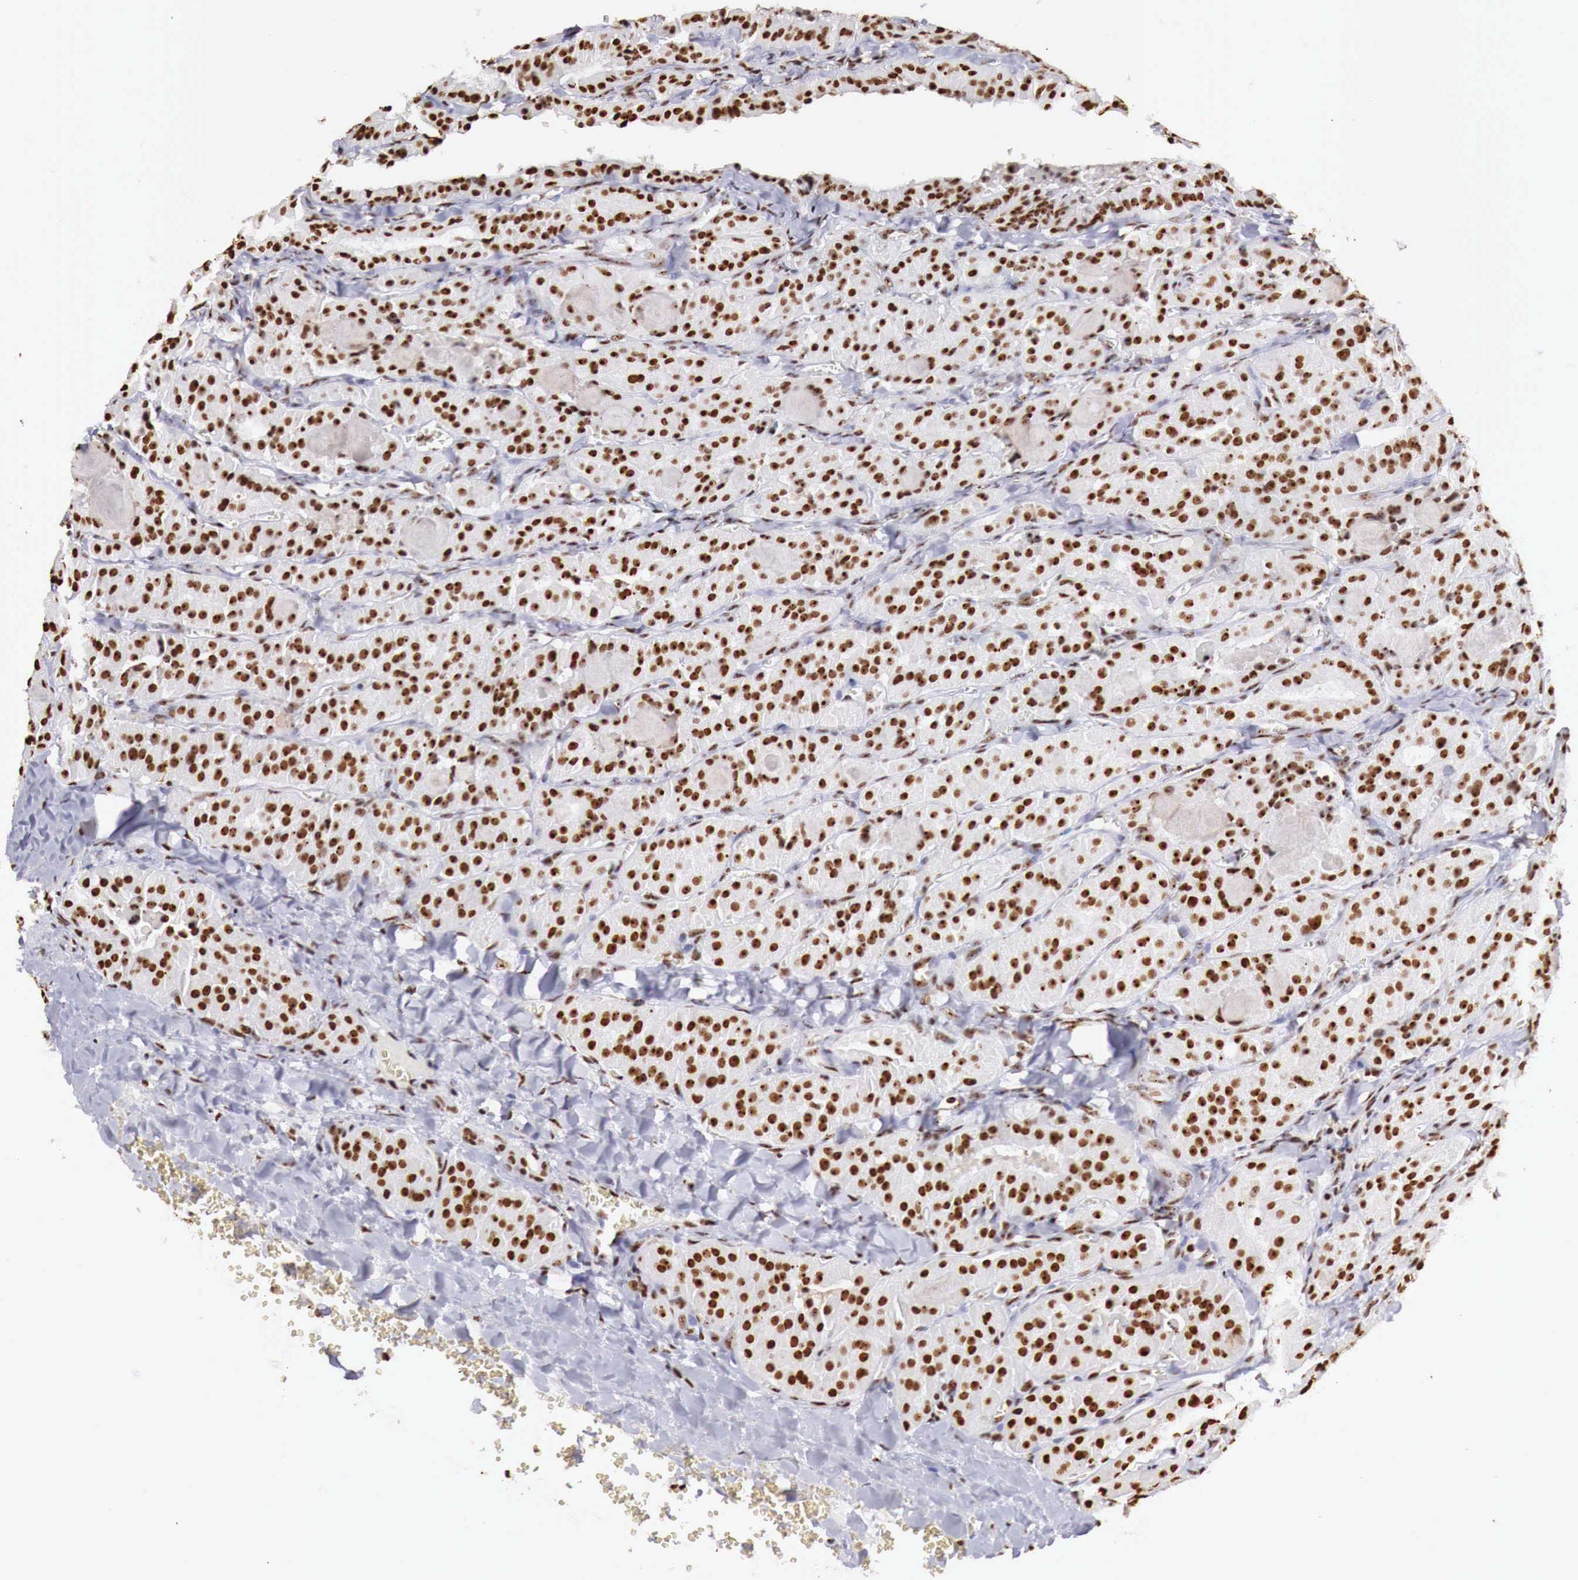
{"staining": {"intensity": "strong", "quantity": ">75%", "location": "nuclear"}, "tissue": "thyroid cancer", "cell_type": "Tumor cells", "image_type": "cancer", "snomed": [{"axis": "morphology", "description": "Carcinoma, NOS"}, {"axis": "topography", "description": "Thyroid gland"}], "caption": "Thyroid cancer stained for a protein displays strong nuclear positivity in tumor cells. (Brightfield microscopy of DAB IHC at high magnification).", "gene": "DKC1", "patient": {"sex": "male", "age": 76}}